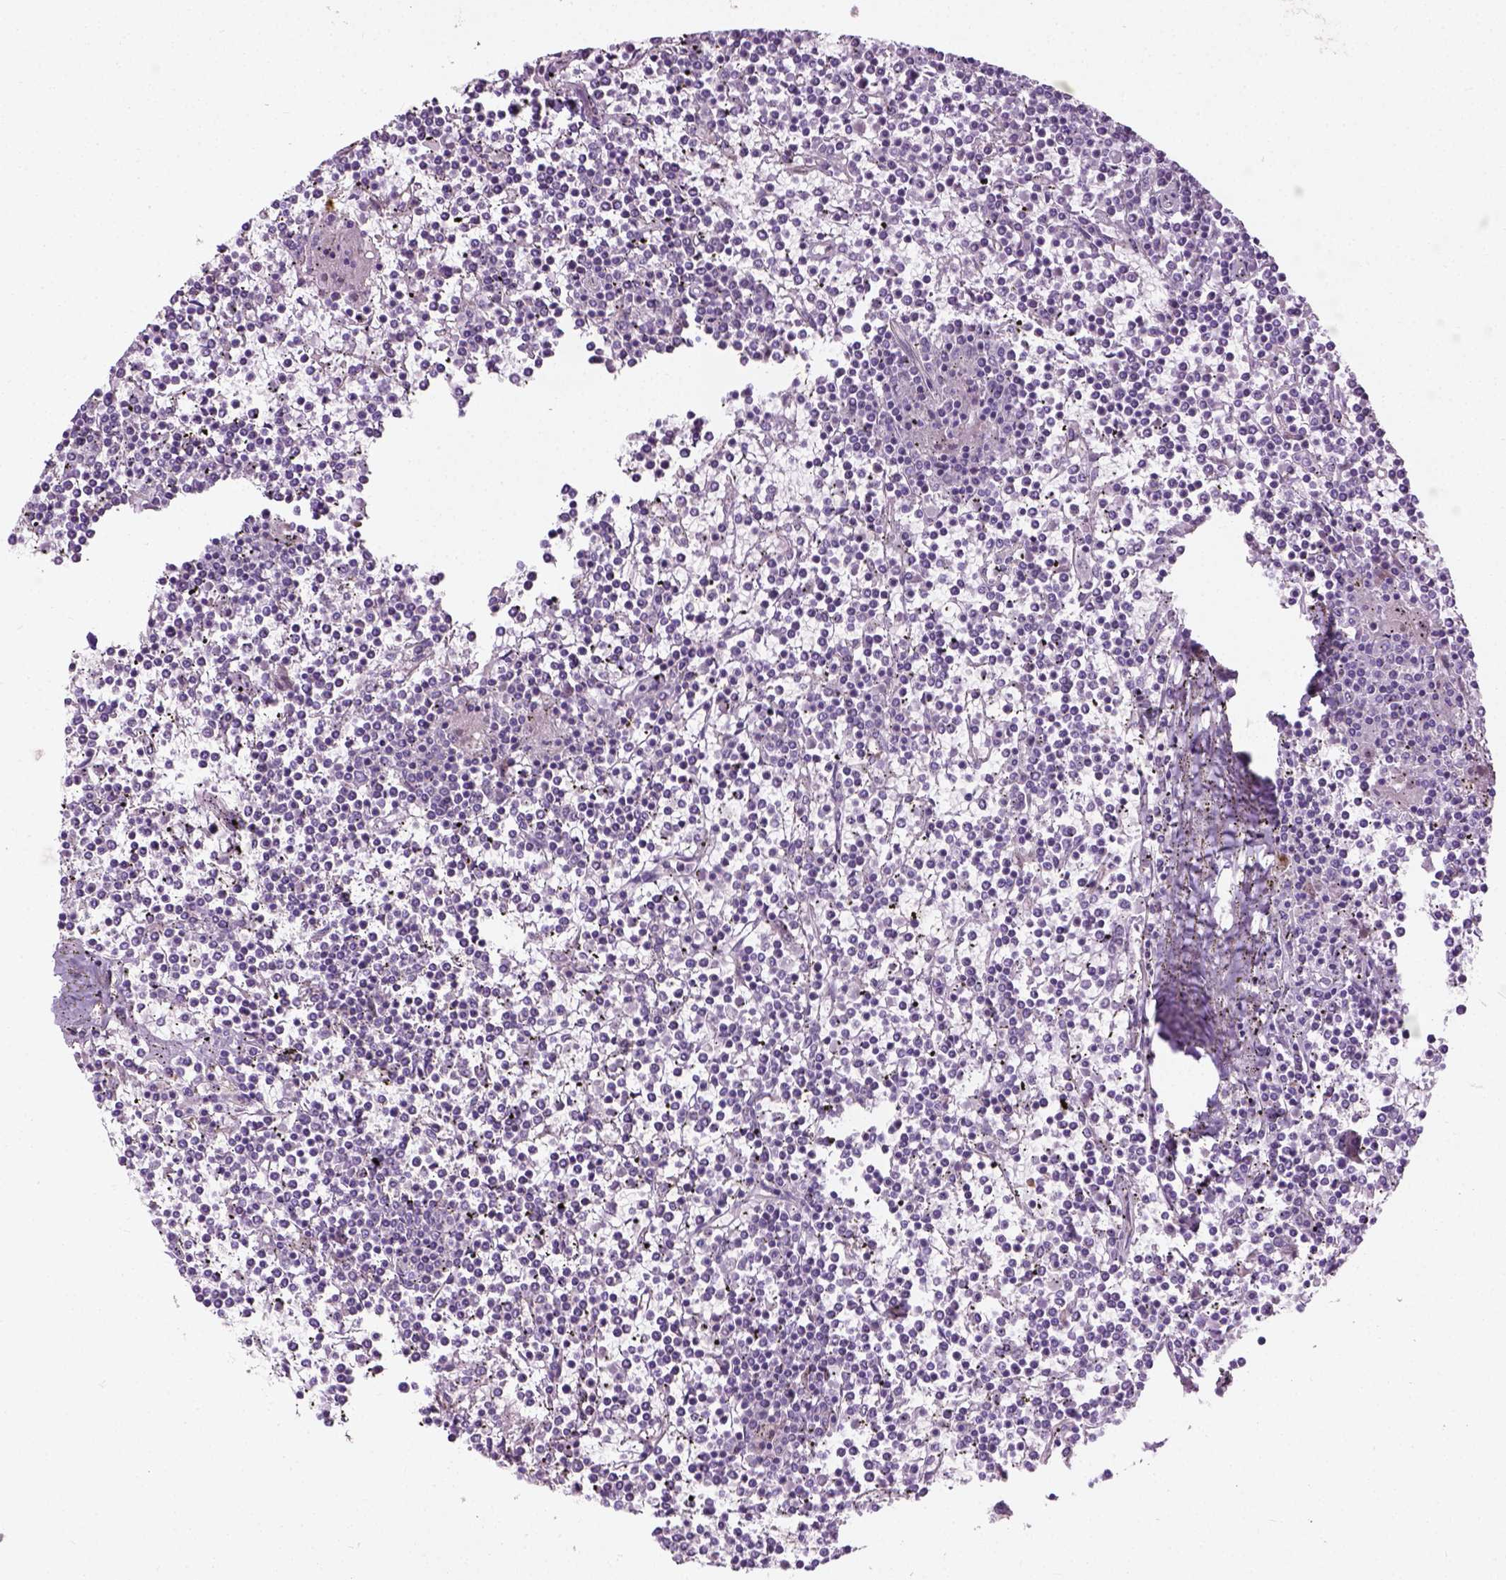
{"staining": {"intensity": "negative", "quantity": "none", "location": "none"}, "tissue": "lymphoma", "cell_type": "Tumor cells", "image_type": "cancer", "snomed": [{"axis": "morphology", "description": "Malignant lymphoma, non-Hodgkin's type, Low grade"}, {"axis": "topography", "description": "Spleen"}], "caption": "Tumor cells show no significant protein expression in low-grade malignant lymphoma, non-Hodgkin's type.", "gene": "PKP3", "patient": {"sex": "female", "age": 19}}